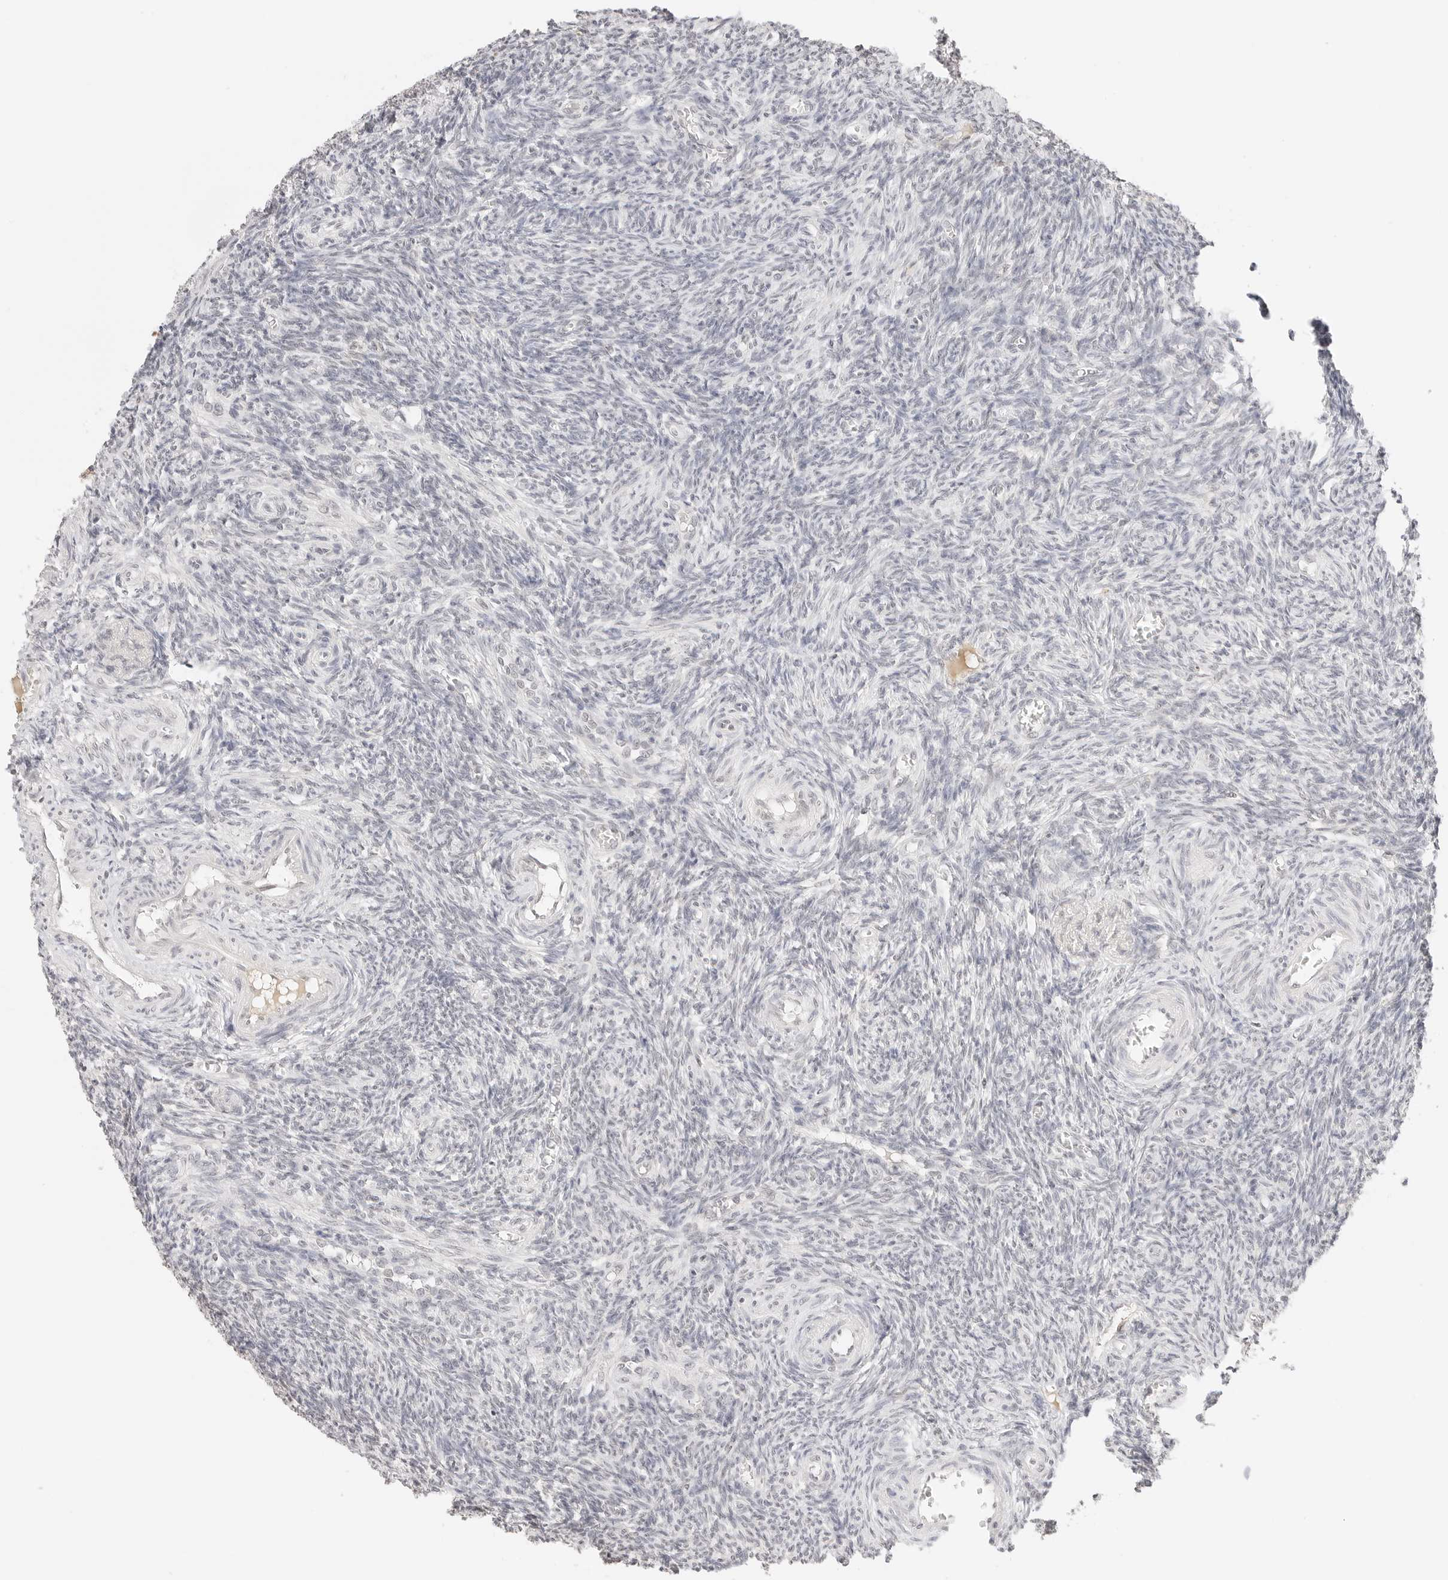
{"staining": {"intensity": "negative", "quantity": "none", "location": "none"}, "tissue": "ovary", "cell_type": "Ovarian stroma cells", "image_type": "normal", "snomed": [{"axis": "morphology", "description": "Normal tissue, NOS"}, {"axis": "topography", "description": "Ovary"}], "caption": "Human ovary stained for a protein using IHC demonstrates no staining in ovarian stroma cells.", "gene": "SEPTIN4", "patient": {"sex": "female", "age": 27}}